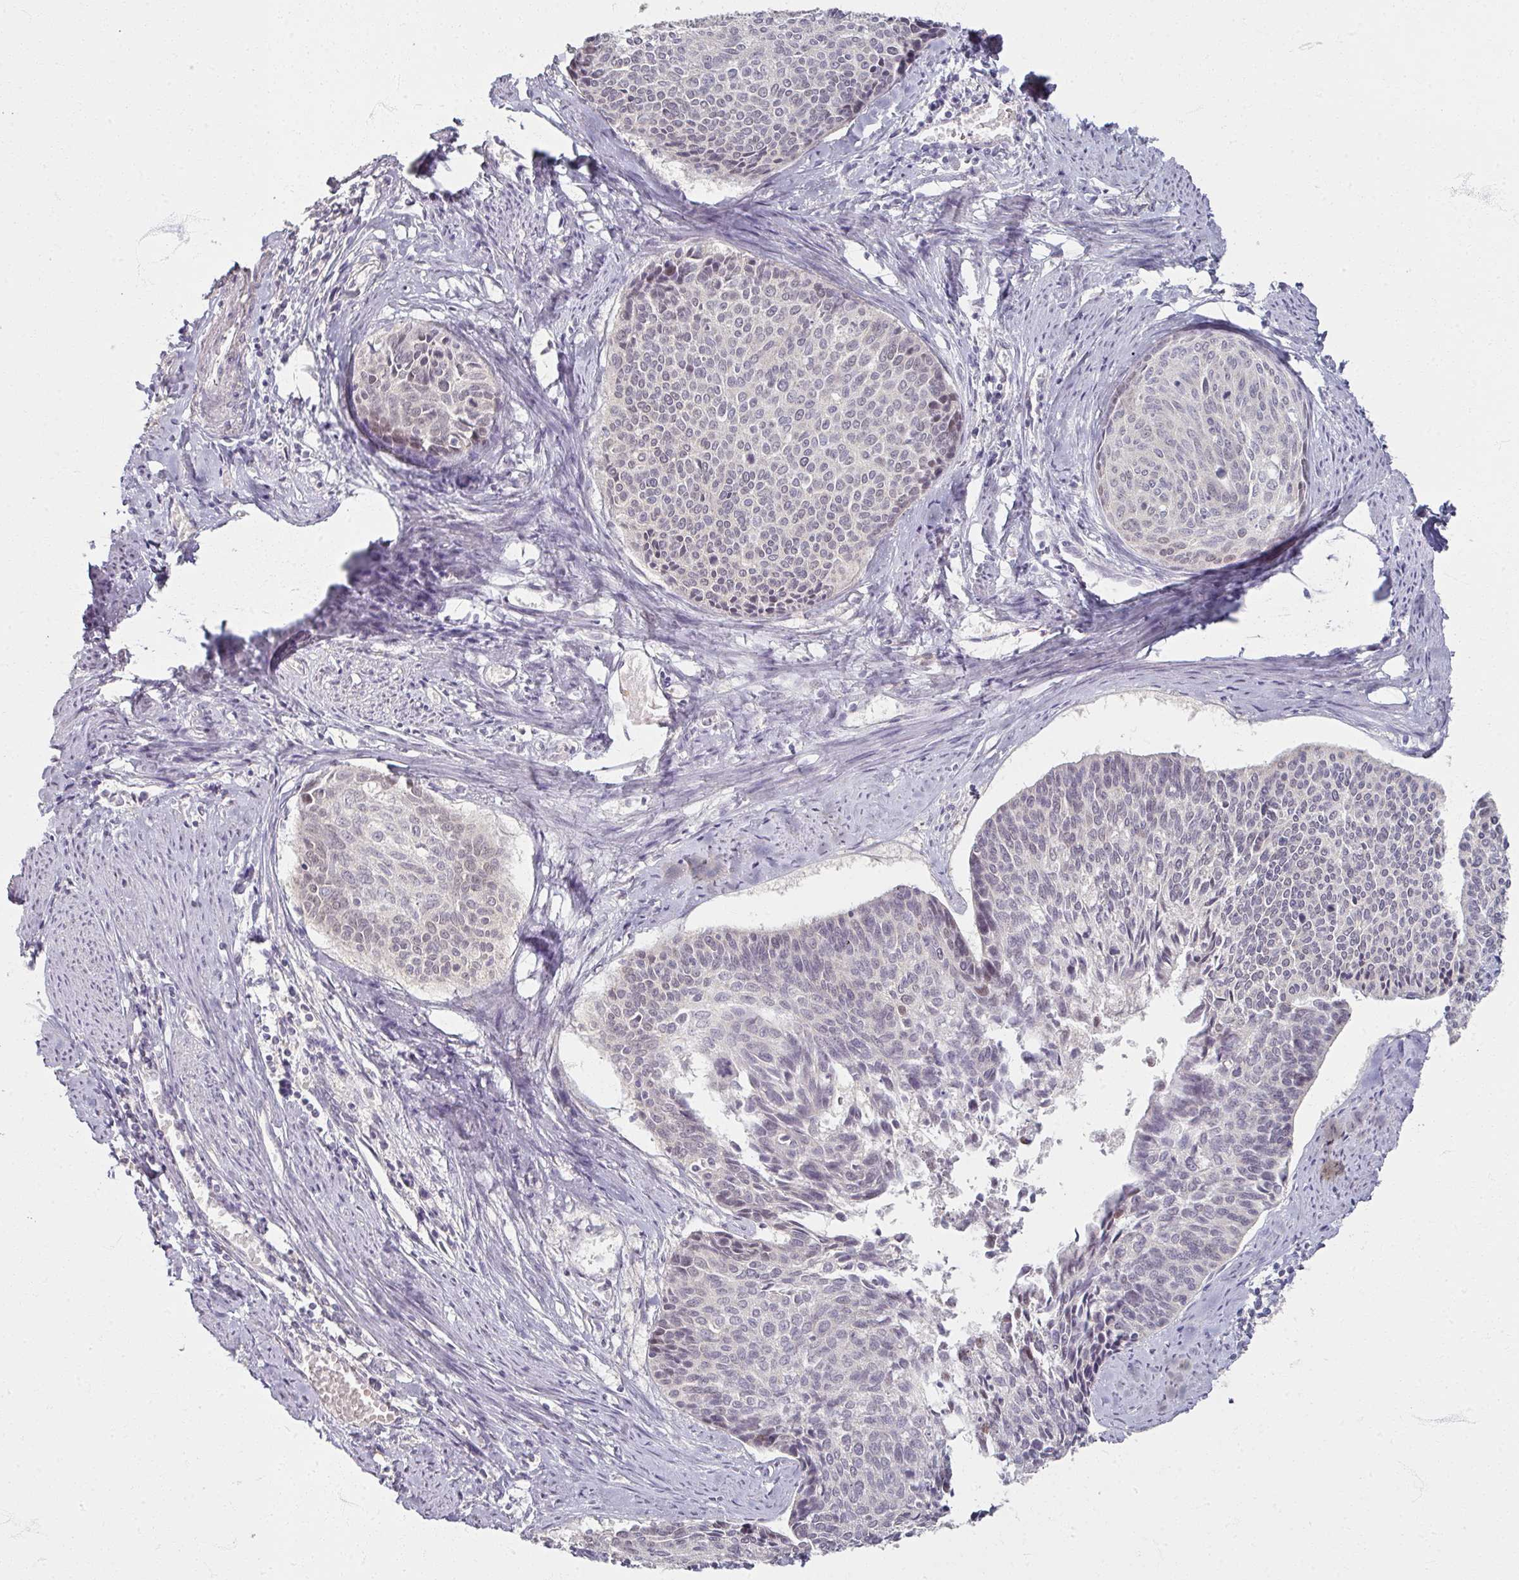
{"staining": {"intensity": "negative", "quantity": "none", "location": "none"}, "tissue": "cervical cancer", "cell_type": "Tumor cells", "image_type": "cancer", "snomed": [{"axis": "morphology", "description": "Squamous cell carcinoma, NOS"}, {"axis": "topography", "description": "Cervix"}], "caption": "The photomicrograph shows no significant positivity in tumor cells of cervical cancer. (DAB (3,3'-diaminobenzidine) immunohistochemistry, high magnification).", "gene": "SOX11", "patient": {"sex": "female", "age": 55}}